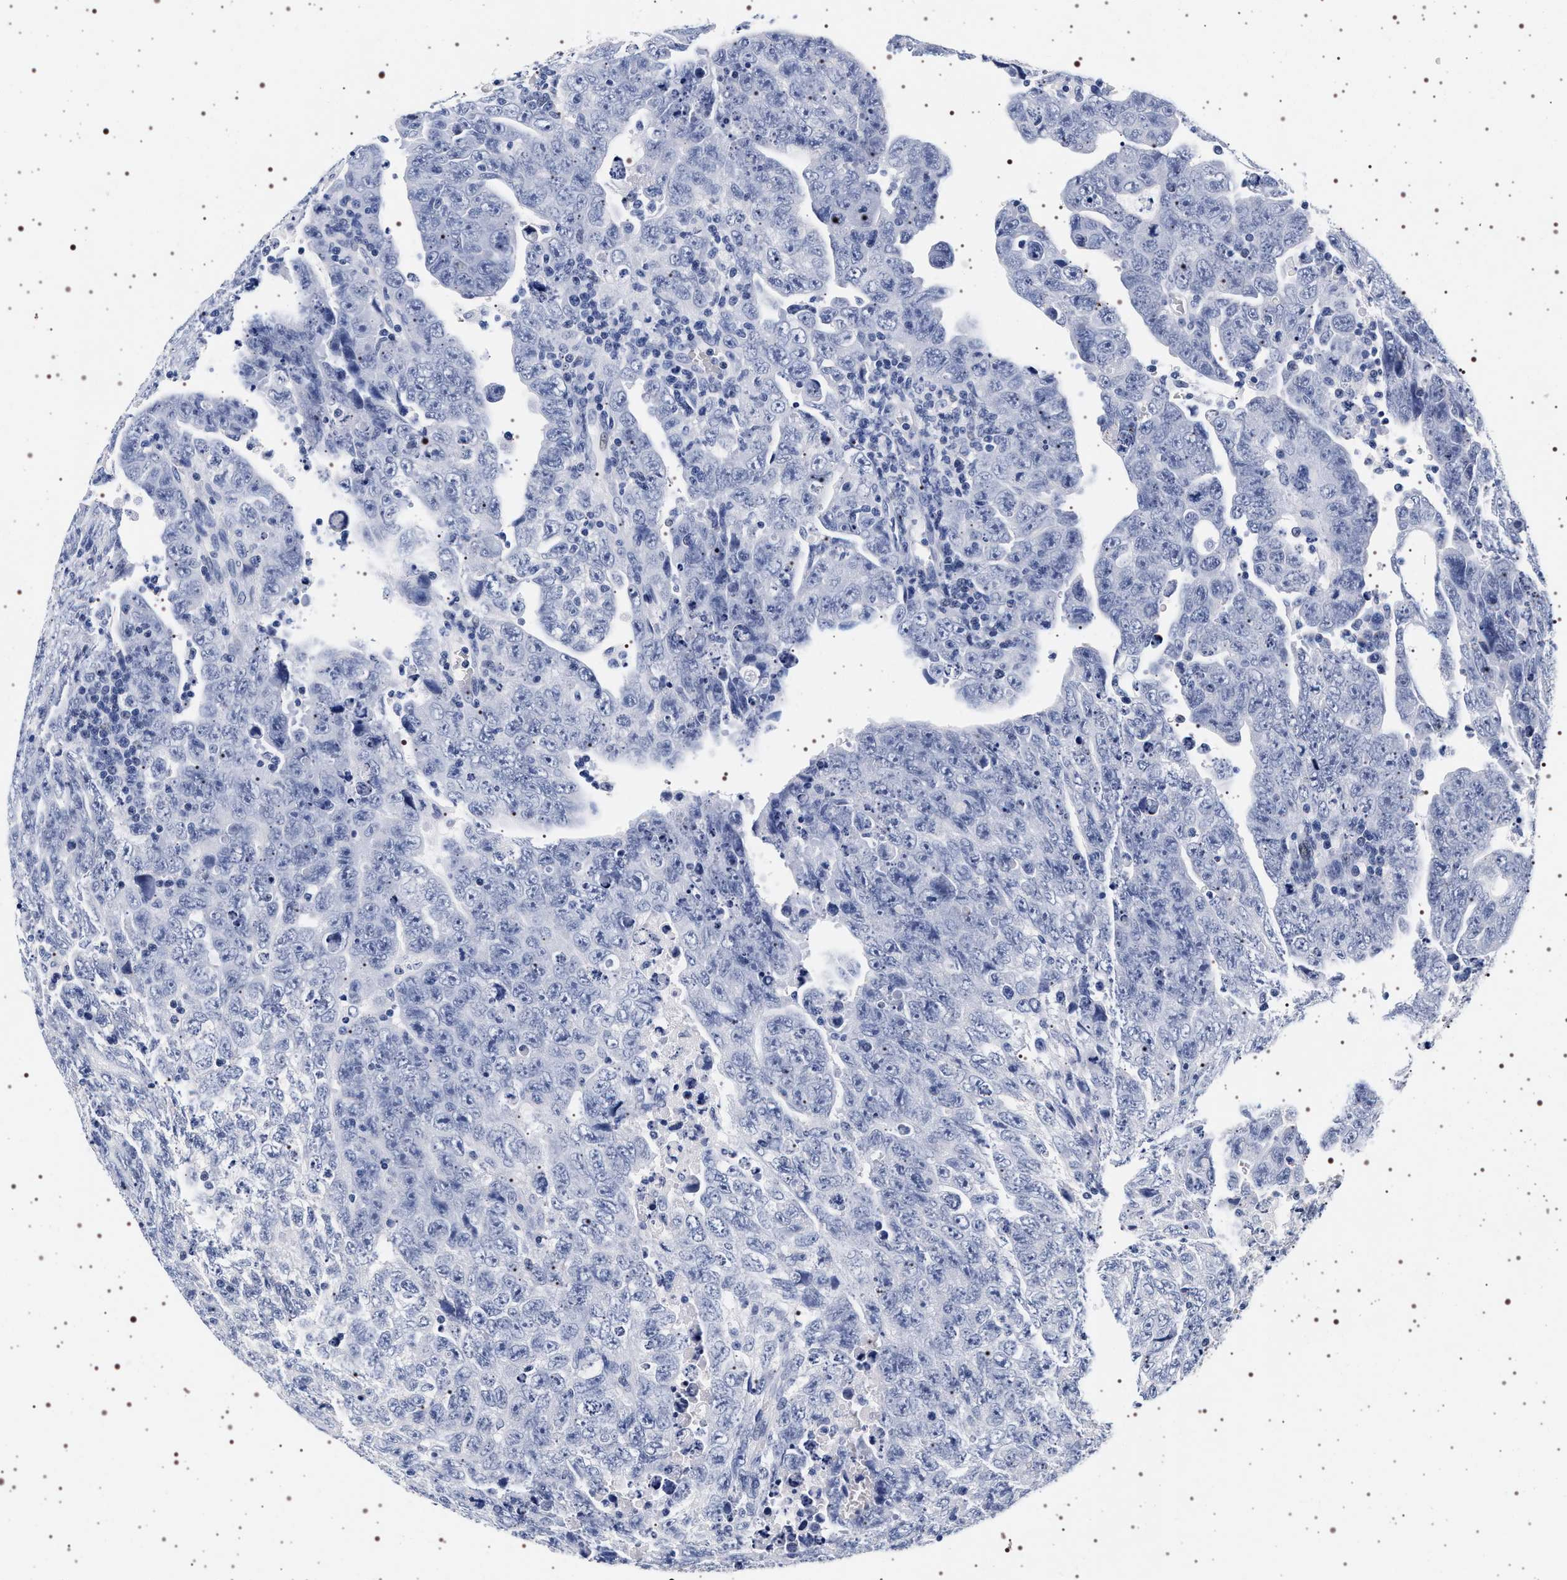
{"staining": {"intensity": "negative", "quantity": "none", "location": "none"}, "tissue": "testis cancer", "cell_type": "Tumor cells", "image_type": "cancer", "snomed": [{"axis": "morphology", "description": "Carcinoma, Embryonal, NOS"}, {"axis": "topography", "description": "Testis"}], "caption": "Immunohistochemical staining of human embryonal carcinoma (testis) exhibits no significant positivity in tumor cells.", "gene": "SYN1", "patient": {"sex": "male", "age": 28}}